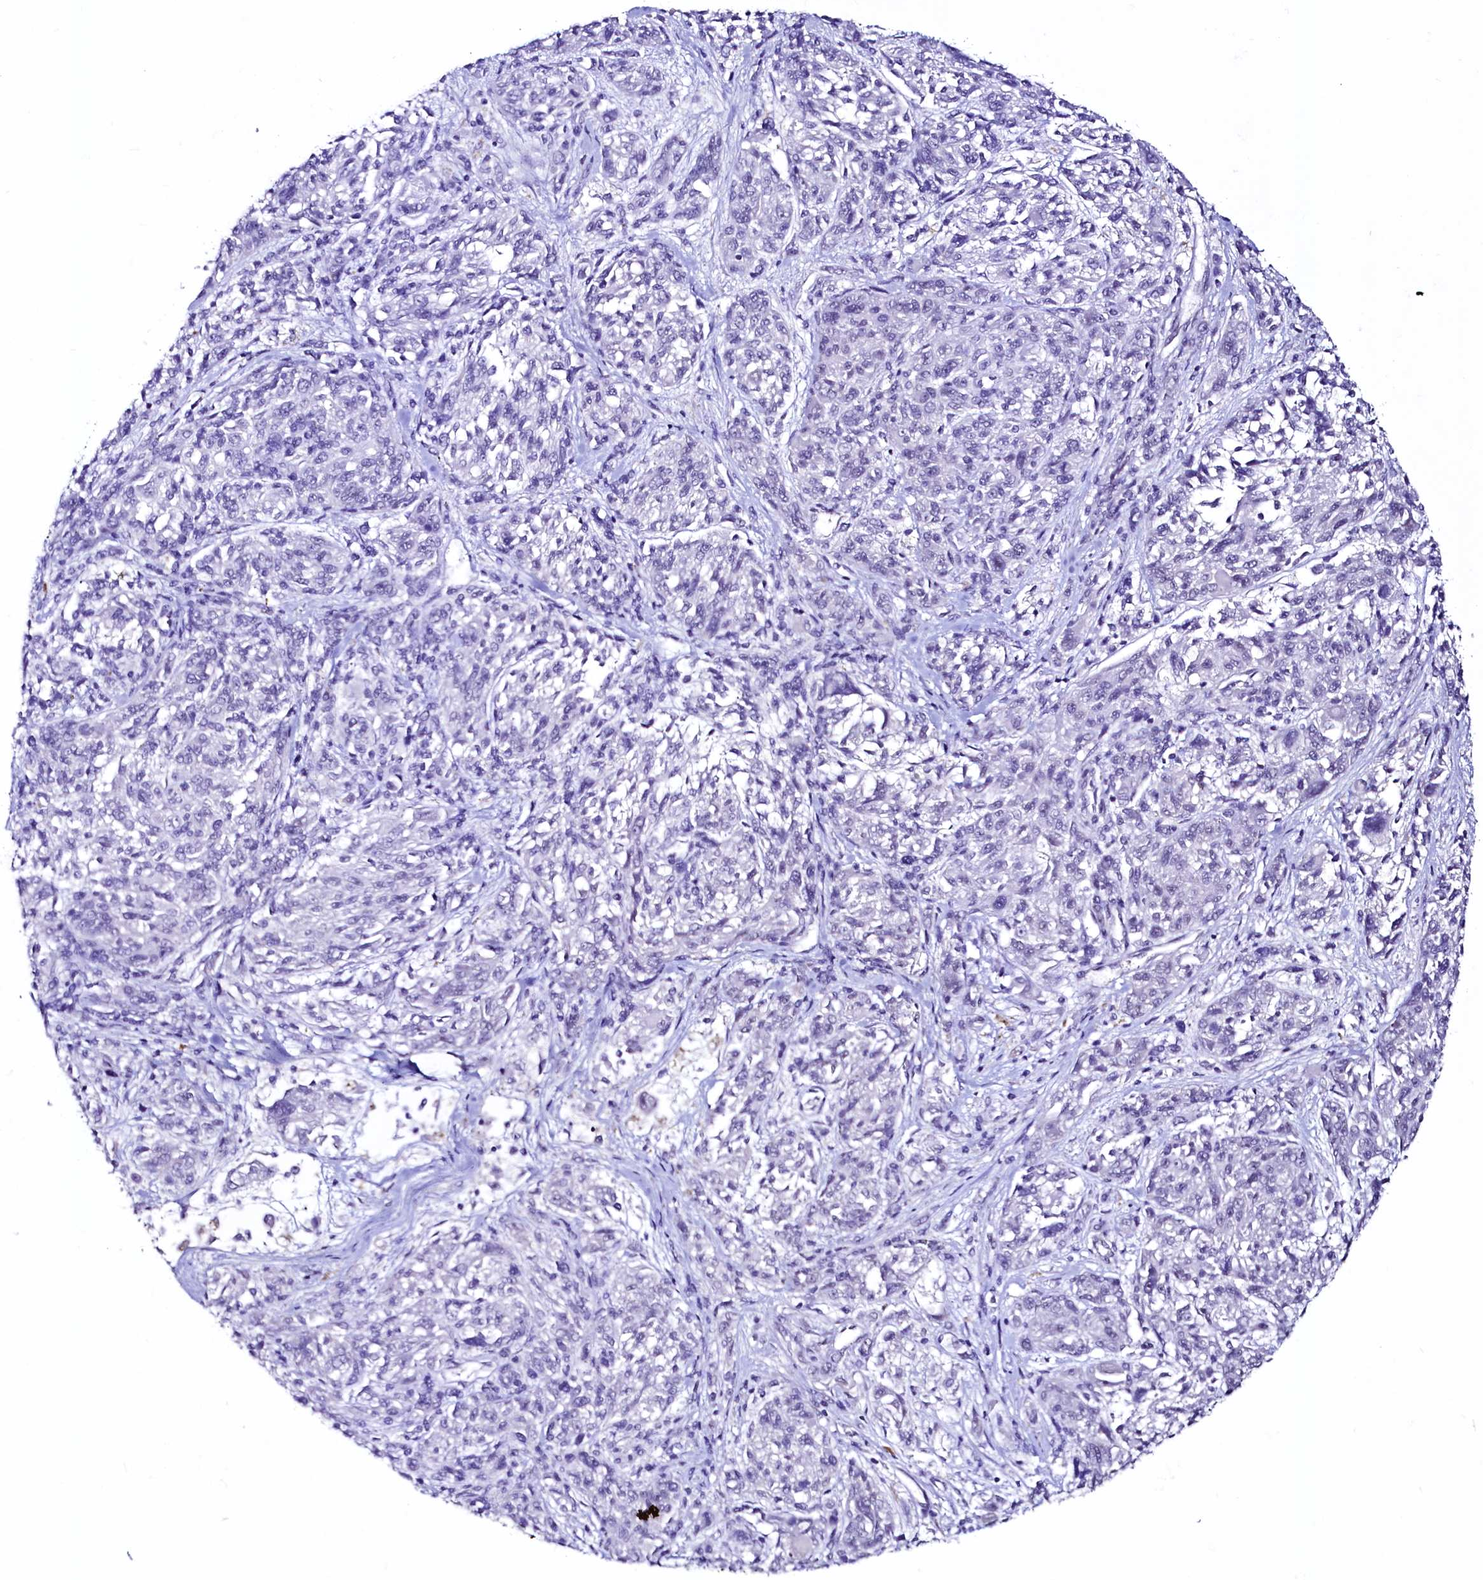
{"staining": {"intensity": "negative", "quantity": "none", "location": "none"}, "tissue": "melanoma", "cell_type": "Tumor cells", "image_type": "cancer", "snomed": [{"axis": "morphology", "description": "Malignant melanoma, NOS"}, {"axis": "topography", "description": "Skin"}], "caption": "DAB immunohistochemical staining of malignant melanoma reveals no significant expression in tumor cells. (DAB immunohistochemistry (IHC) visualized using brightfield microscopy, high magnification).", "gene": "SFSWAP", "patient": {"sex": "male", "age": 53}}